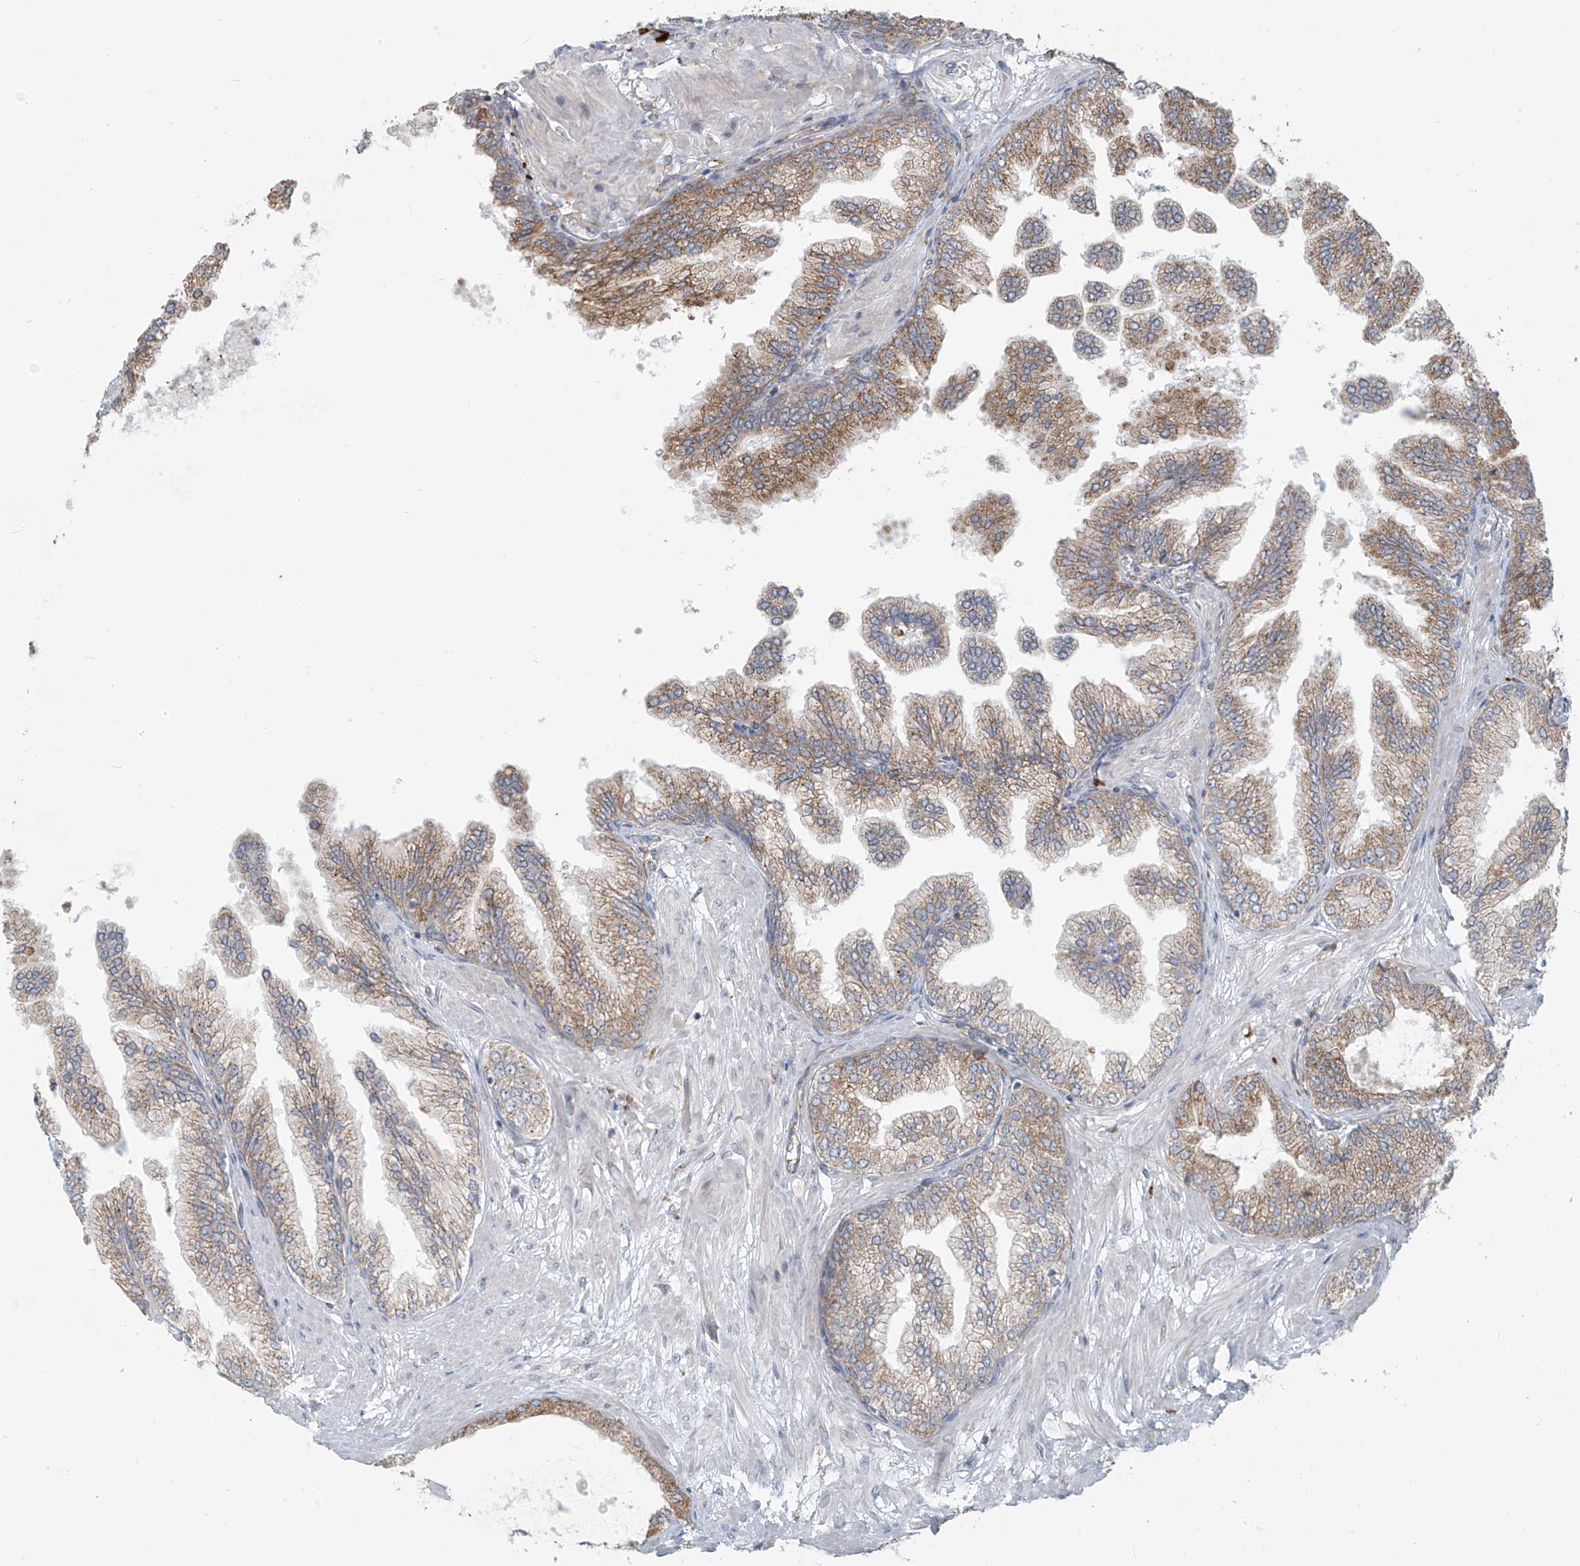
{"staining": {"intensity": "weak", "quantity": ">75%", "location": "cytoplasmic/membranous"}, "tissue": "prostate cancer", "cell_type": "Tumor cells", "image_type": "cancer", "snomed": [{"axis": "morphology", "description": "Adenocarcinoma, Low grade"}, {"axis": "topography", "description": "Prostate"}], "caption": "Immunohistochemistry (DAB) staining of prostate cancer (adenocarcinoma (low-grade)) exhibits weak cytoplasmic/membranous protein staining in approximately >75% of tumor cells. (brown staining indicates protein expression, while blue staining denotes nuclei).", "gene": "KATNIP", "patient": {"sex": "male", "age": 63}}